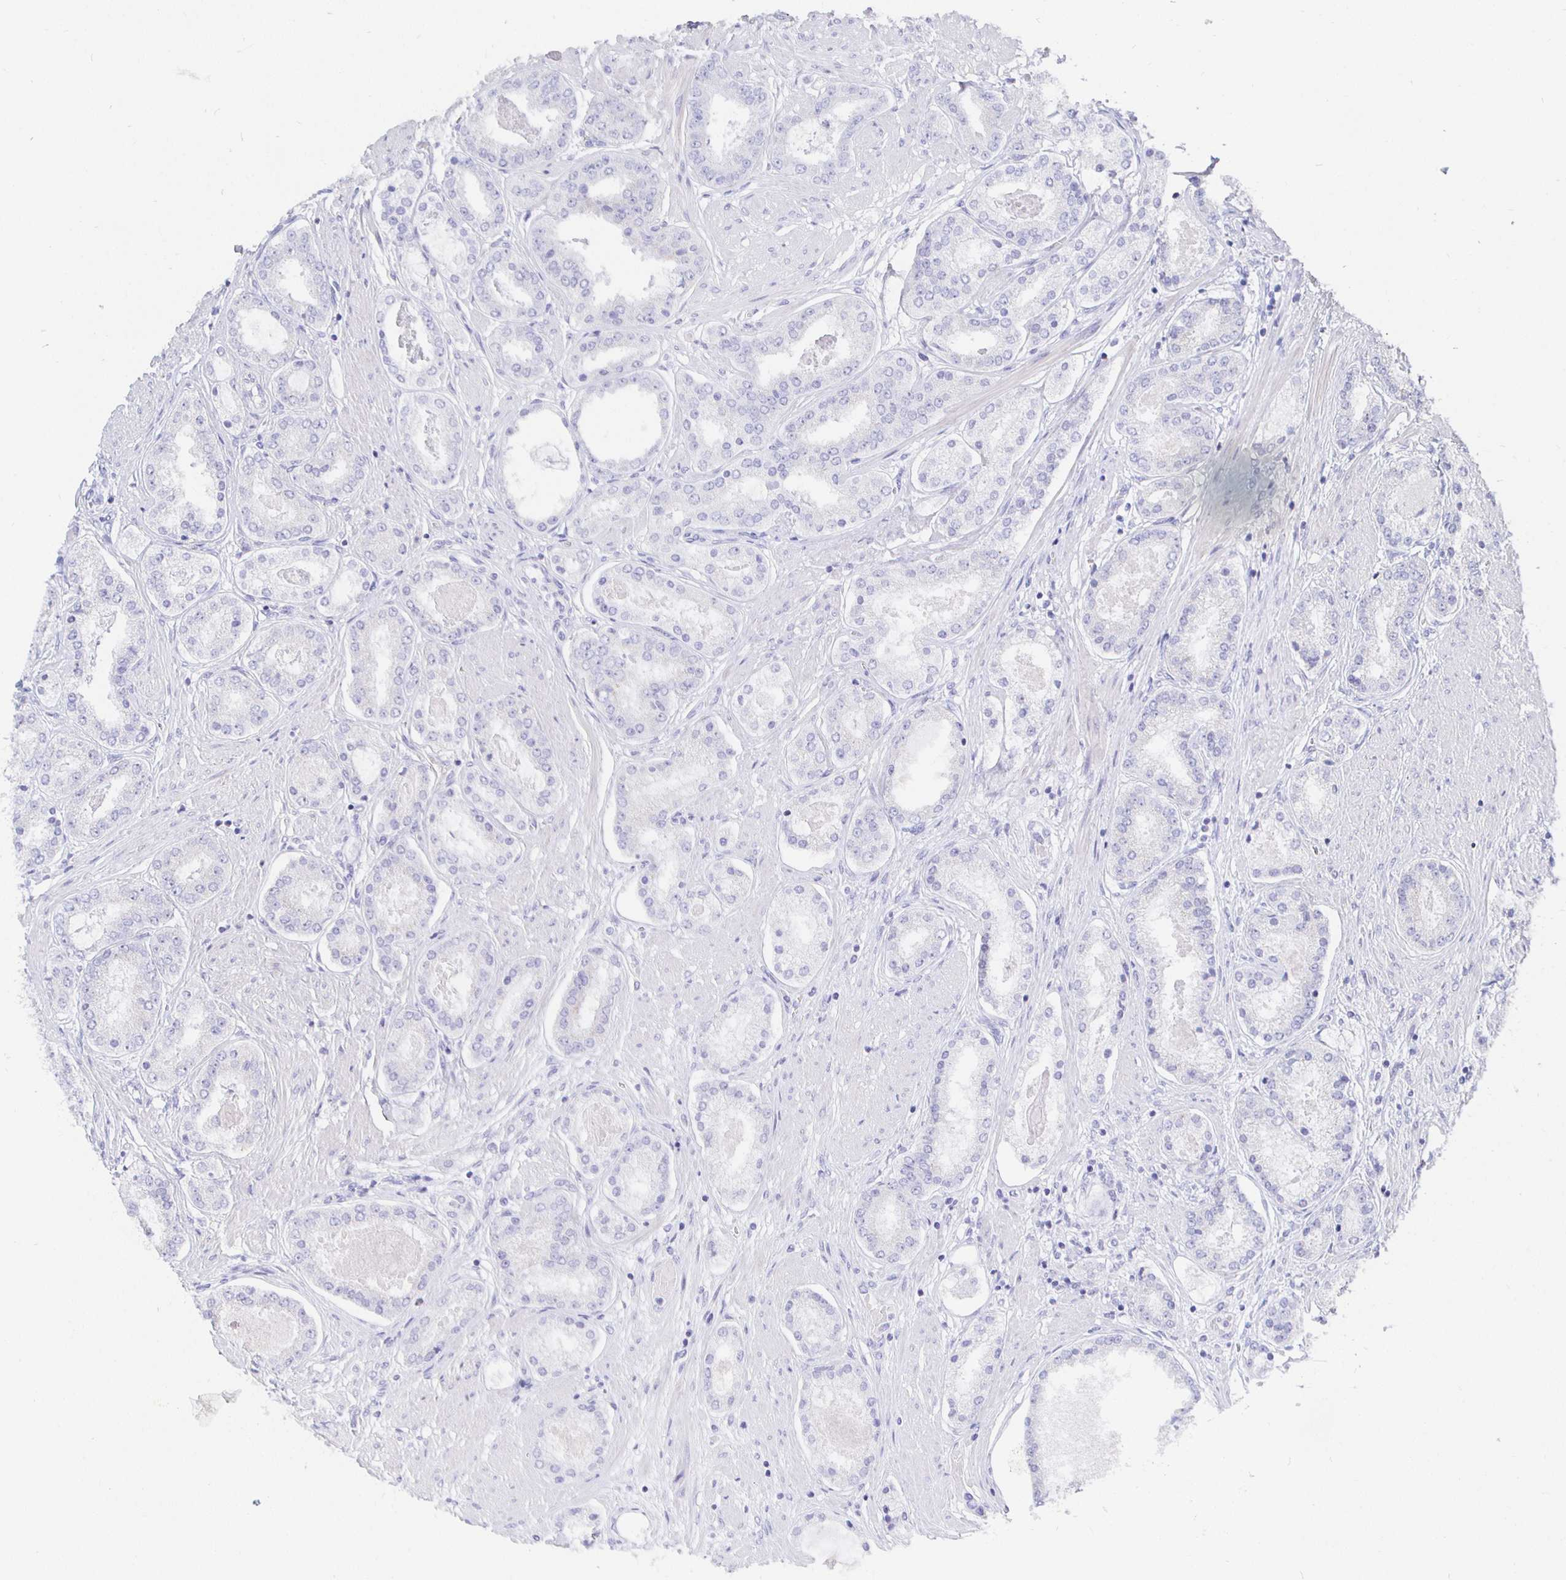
{"staining": {"intensity": "negative", "quantity": "none", "location": "none"}, "tissue": "prostate cancer", "cell_type": "Tumor cells", "image_type": "cancer", "snomed": [{"axis": "morphology", "description": "Adenocarcinoma, High grade"}, {"axis": "topography", "description": "Prostate"}], "caption": "High power microscopy histopathology image of an immunohistochemistry (IHC) micrograph of prostate high-grade adenocarcinoma, revealing no significant staining in tumor cells.", "gene": "CR2", "patient": {"sex": "male", "age": 63}}